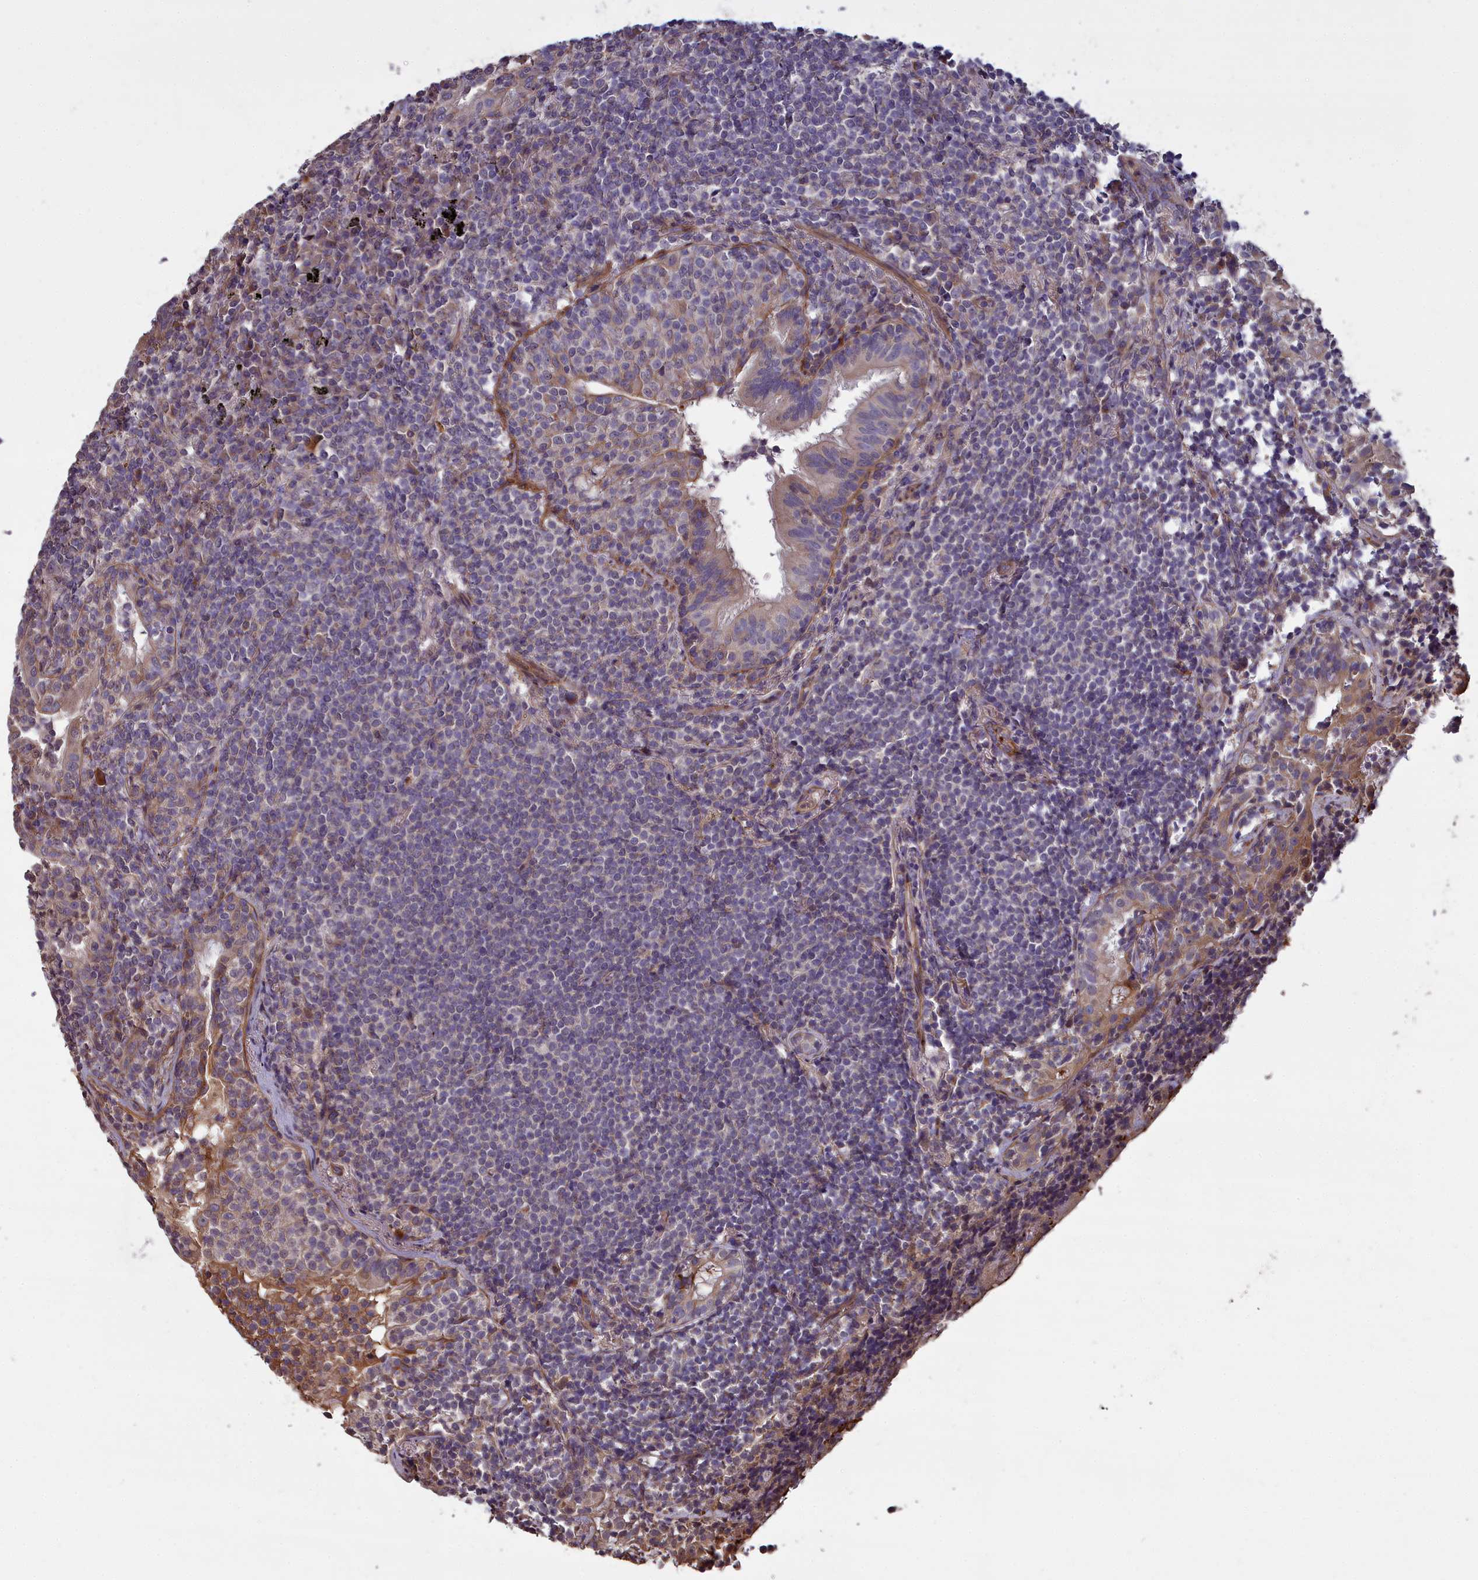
{"staining": {"intensity": "negative", "quantity": "none", "location": "none"}, "tissue": "lymphoma", "cell_type": "Tumor cells", "image_type": "cancer", "snomed": [{"axis": "morphology", "description": "Malignant lymphoma, non-Hodgkin's type, Low grade"}, {"axis": "topography", "description": "Lung"}], "caption": "Immunohistochemical staining of lymphoma shows no significant positivity in tumor cells.", "gene": "ATP6V0A2", "patient": {"sex": "female", "age": 71}}